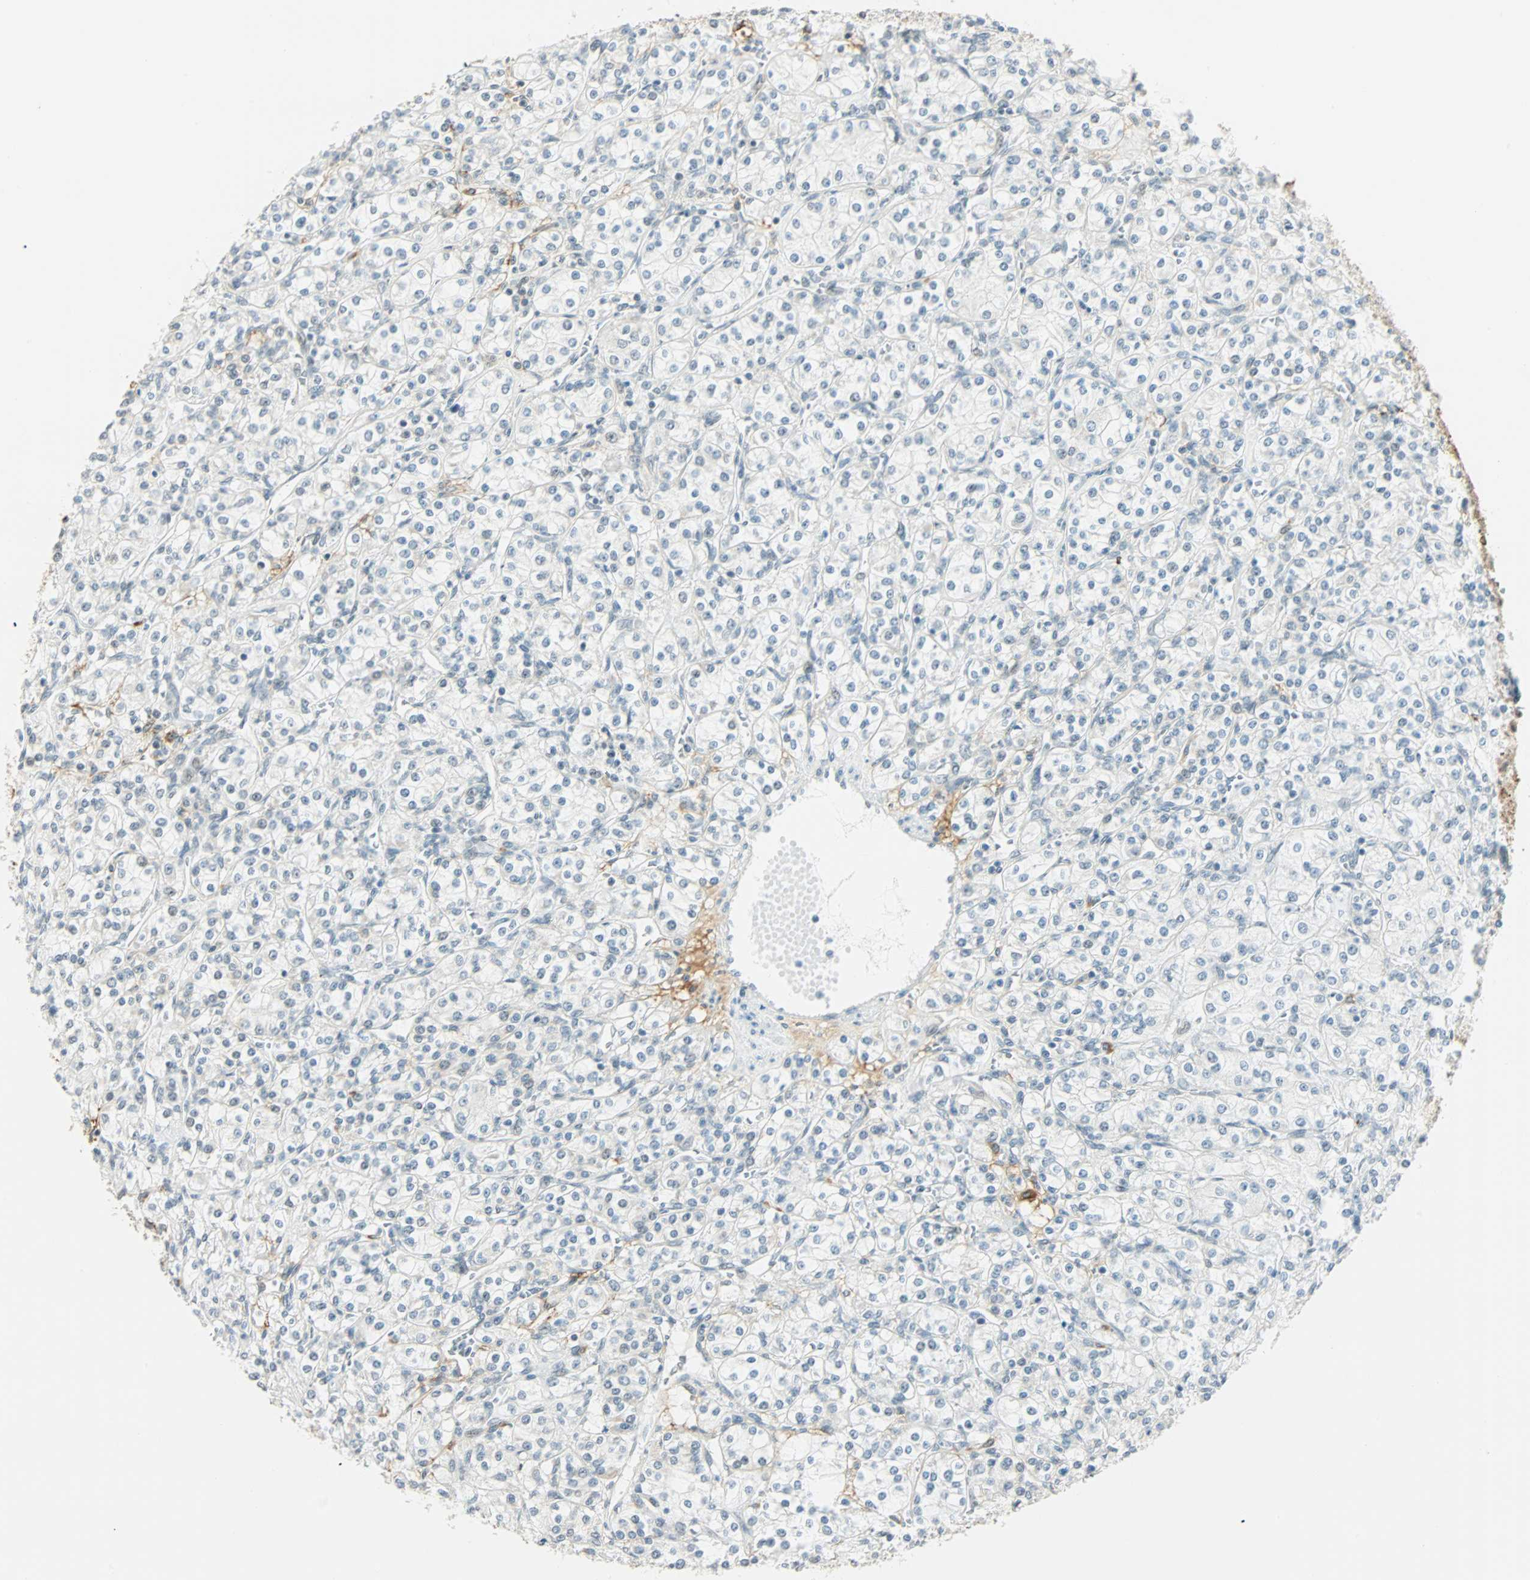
{"staining": {"intensity": "negative", "quantity": "none", "location": "none"}, "tissue": "renal cancer", "cell_type": "Tumor cells", "image_type": "cancer", "snomed": [{"axis": "morphology", "description": "Adenocarcinoma, NOS"}, {"axis": "topography", "description": "Kidney"}], "caption": "Immunohistochemical staining of renal adenocarcinoma shows no significant expression in tumor cells.", "gene": "NELFE", "patient": {"sex": "male", "age": 77}}